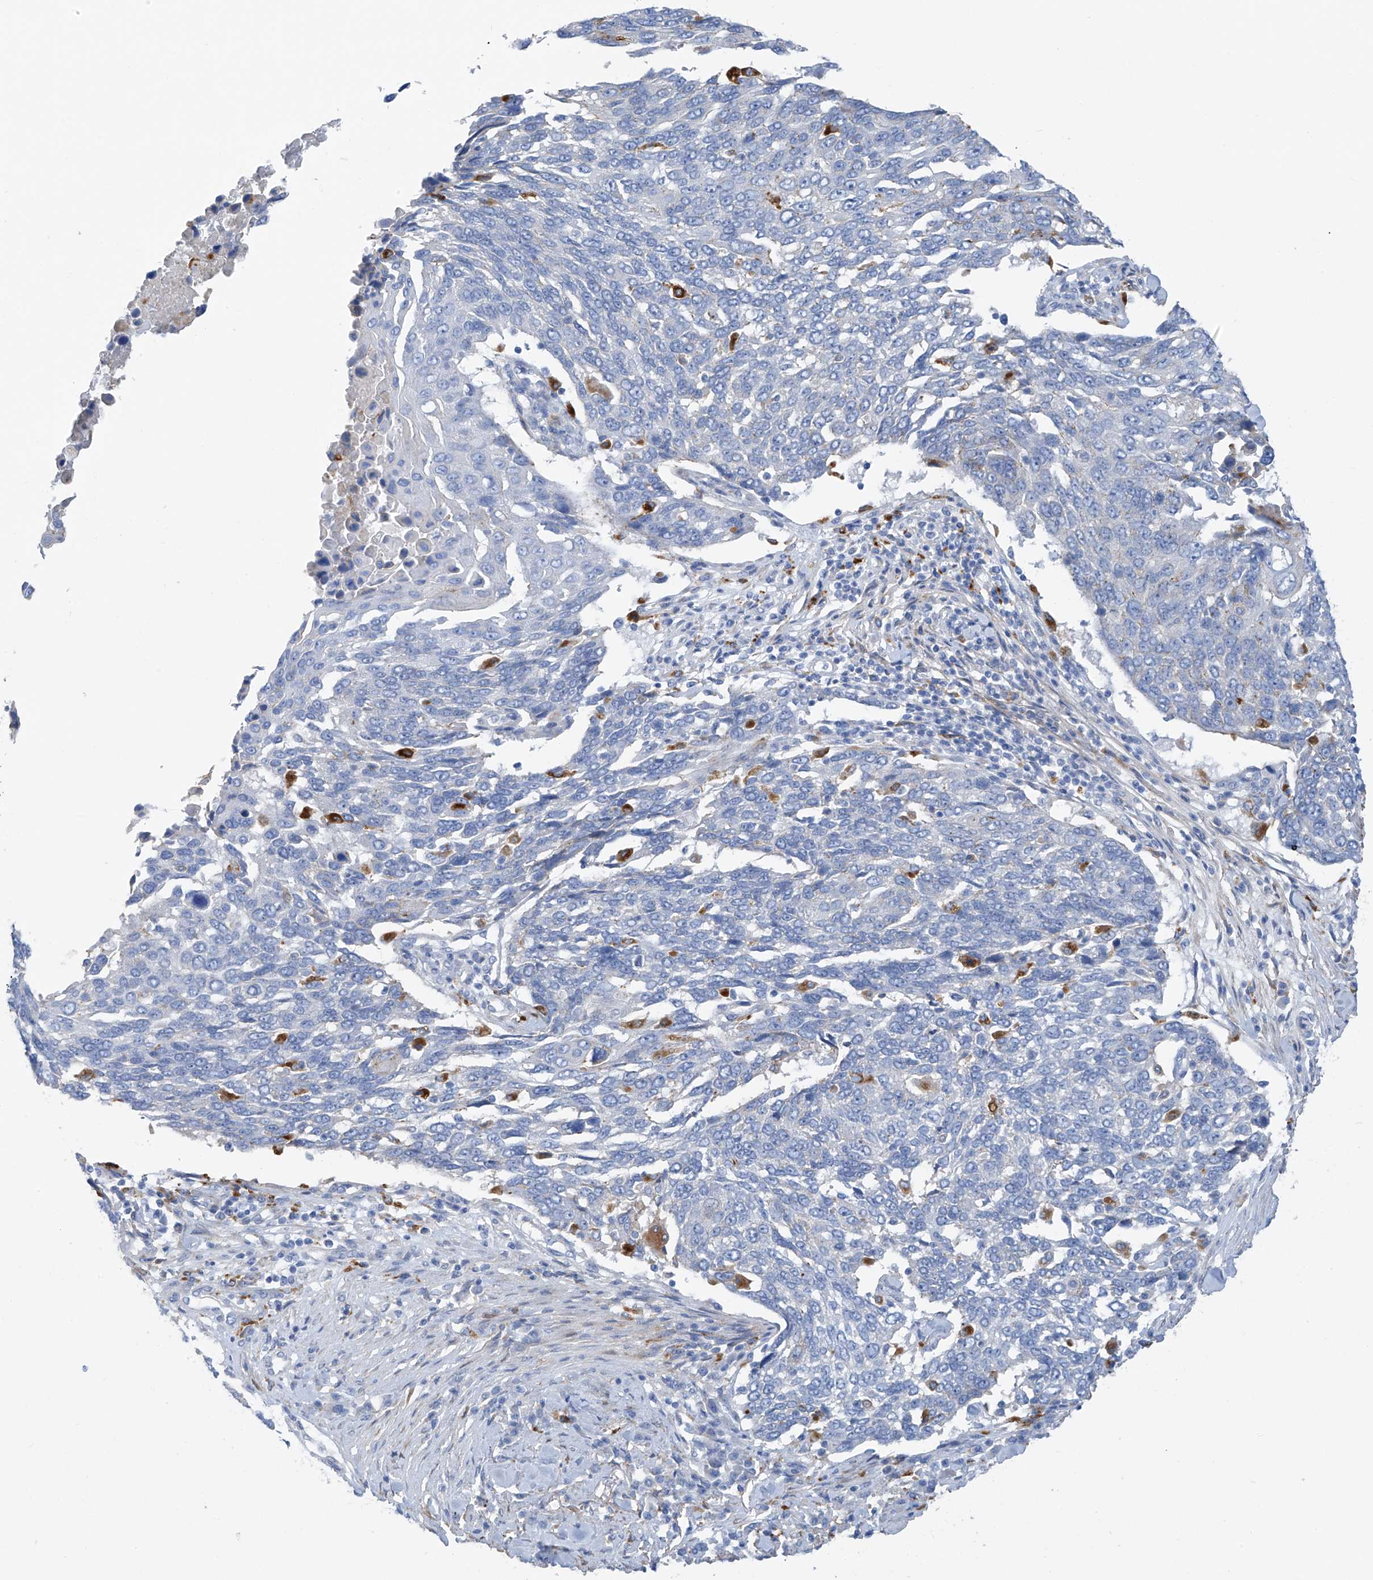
{"staining": {"intensity": "negative", "quantity": "none", "location": "none"}, "tissue": "lung cancer", "cell_type": "Tumor cells", "image_type": "cancer", "snomed": [{"axis": "morphology", "description": "Squamous cell carcinoma, NOS"}, {"axis": "topography", "description": "Lung"}], "caption": "Protein analysis of lung cancer (squamous cell carcinoma) reveals no significant positivity in tumor cells.", "gene": "GLMP", "patient": {"sex": "male", "age": 66}}